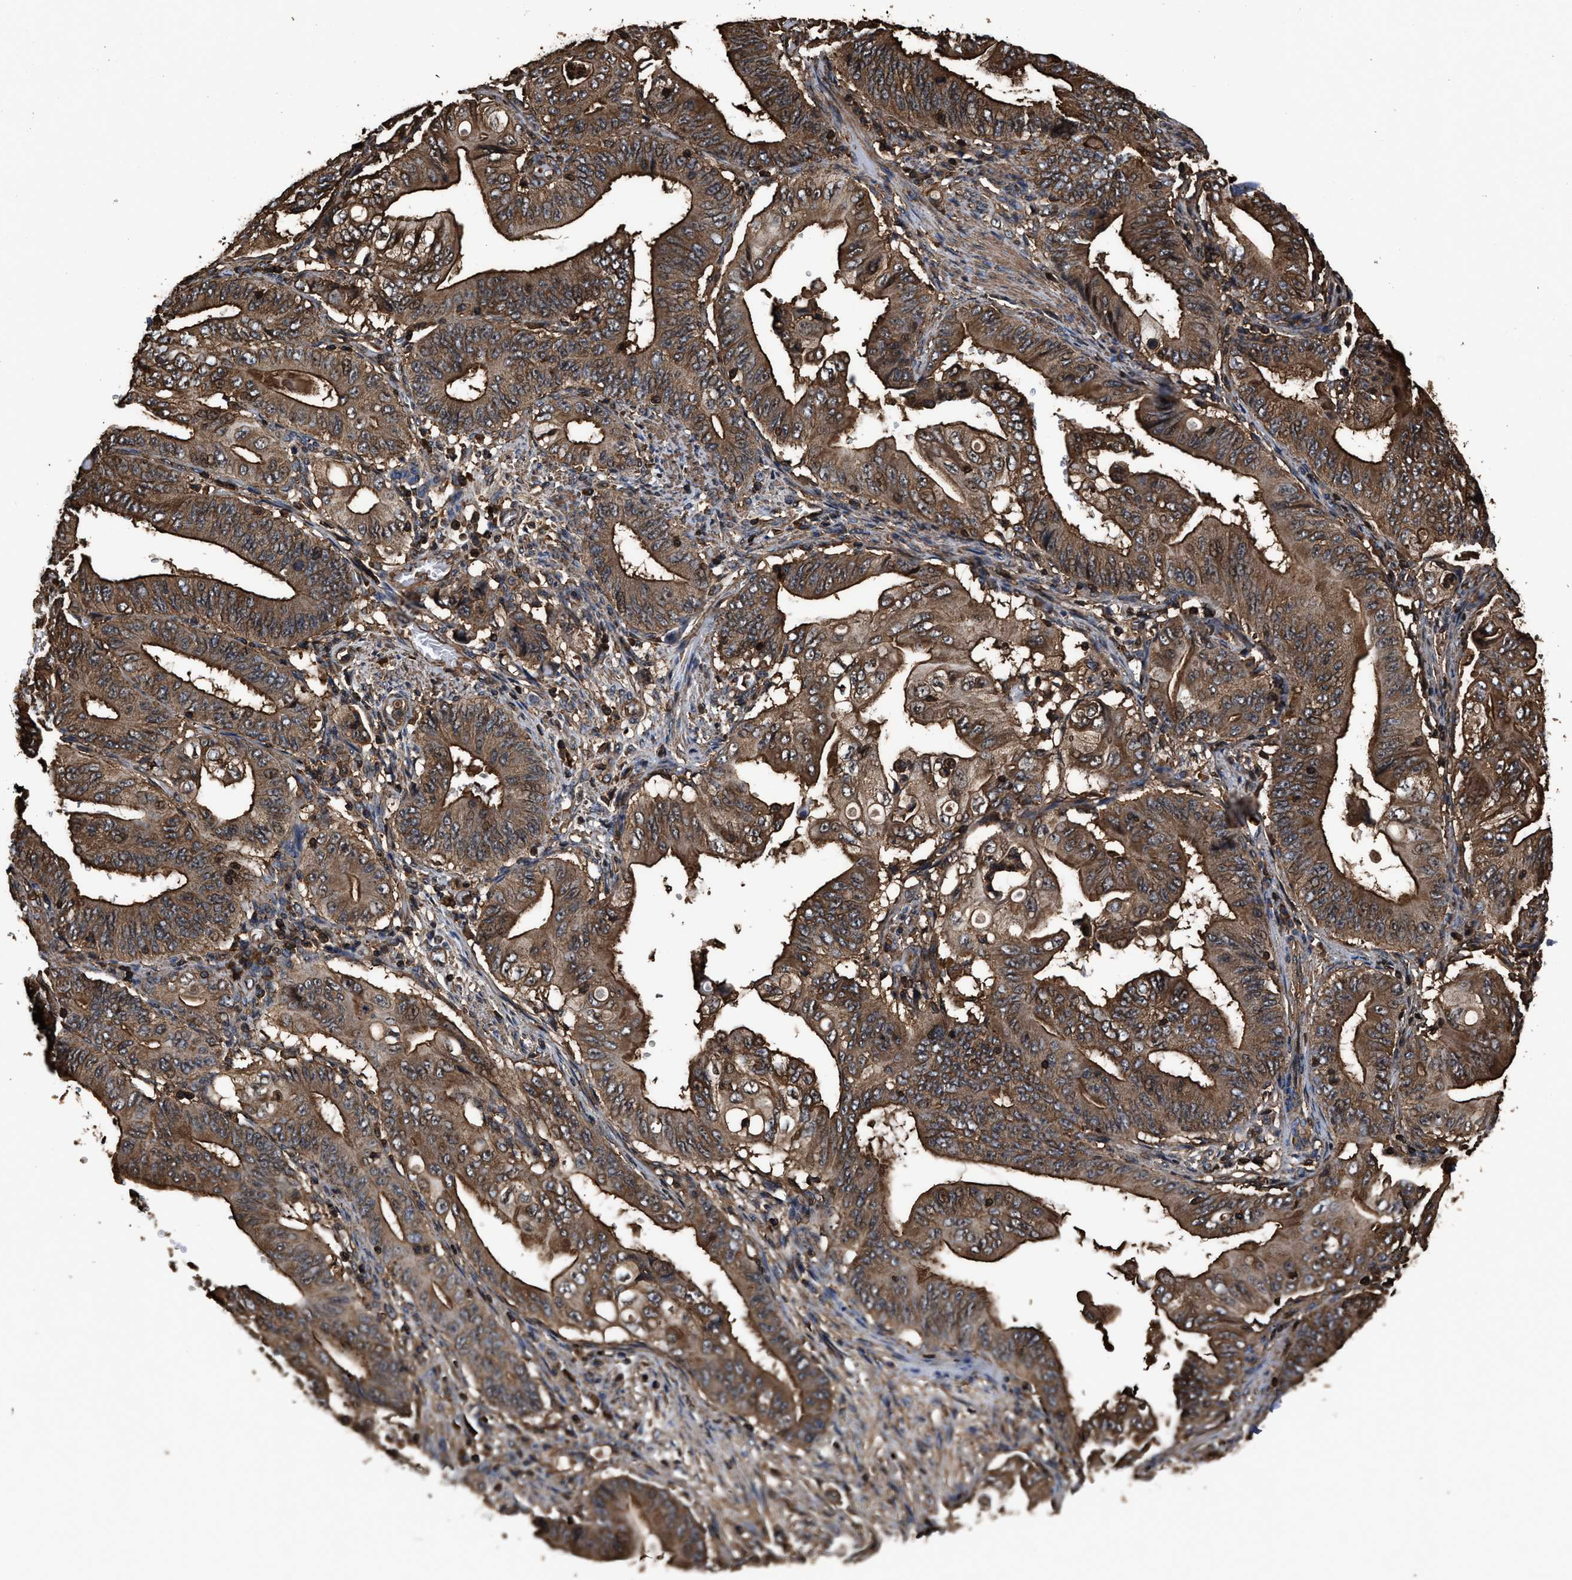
{"staining": {"intensity": "moderate", "quantity": ">75%", "location": "cytoplasmic/membranous"}, "tissue": "stomach cancer", "cell_type": "Tumor cells", "image_type": "cancer", "snomed": [{"axis": "morphology", "description": "Adenocarcinoma, NOS"}, {"axis": "topography", "description": "Stomach"}], "caption": "A micrograph of stomach cancer stained for a protein exhibits moderate cytoplasmic/membranous brown staining in tumor cells. The staining is performed using DAB brown chromogen to label protein expression. The nuclei are counter-stained blue using hematoxylin.", "gene": "KBTBD2", "patient": {"sex": "female", "age": 73}}